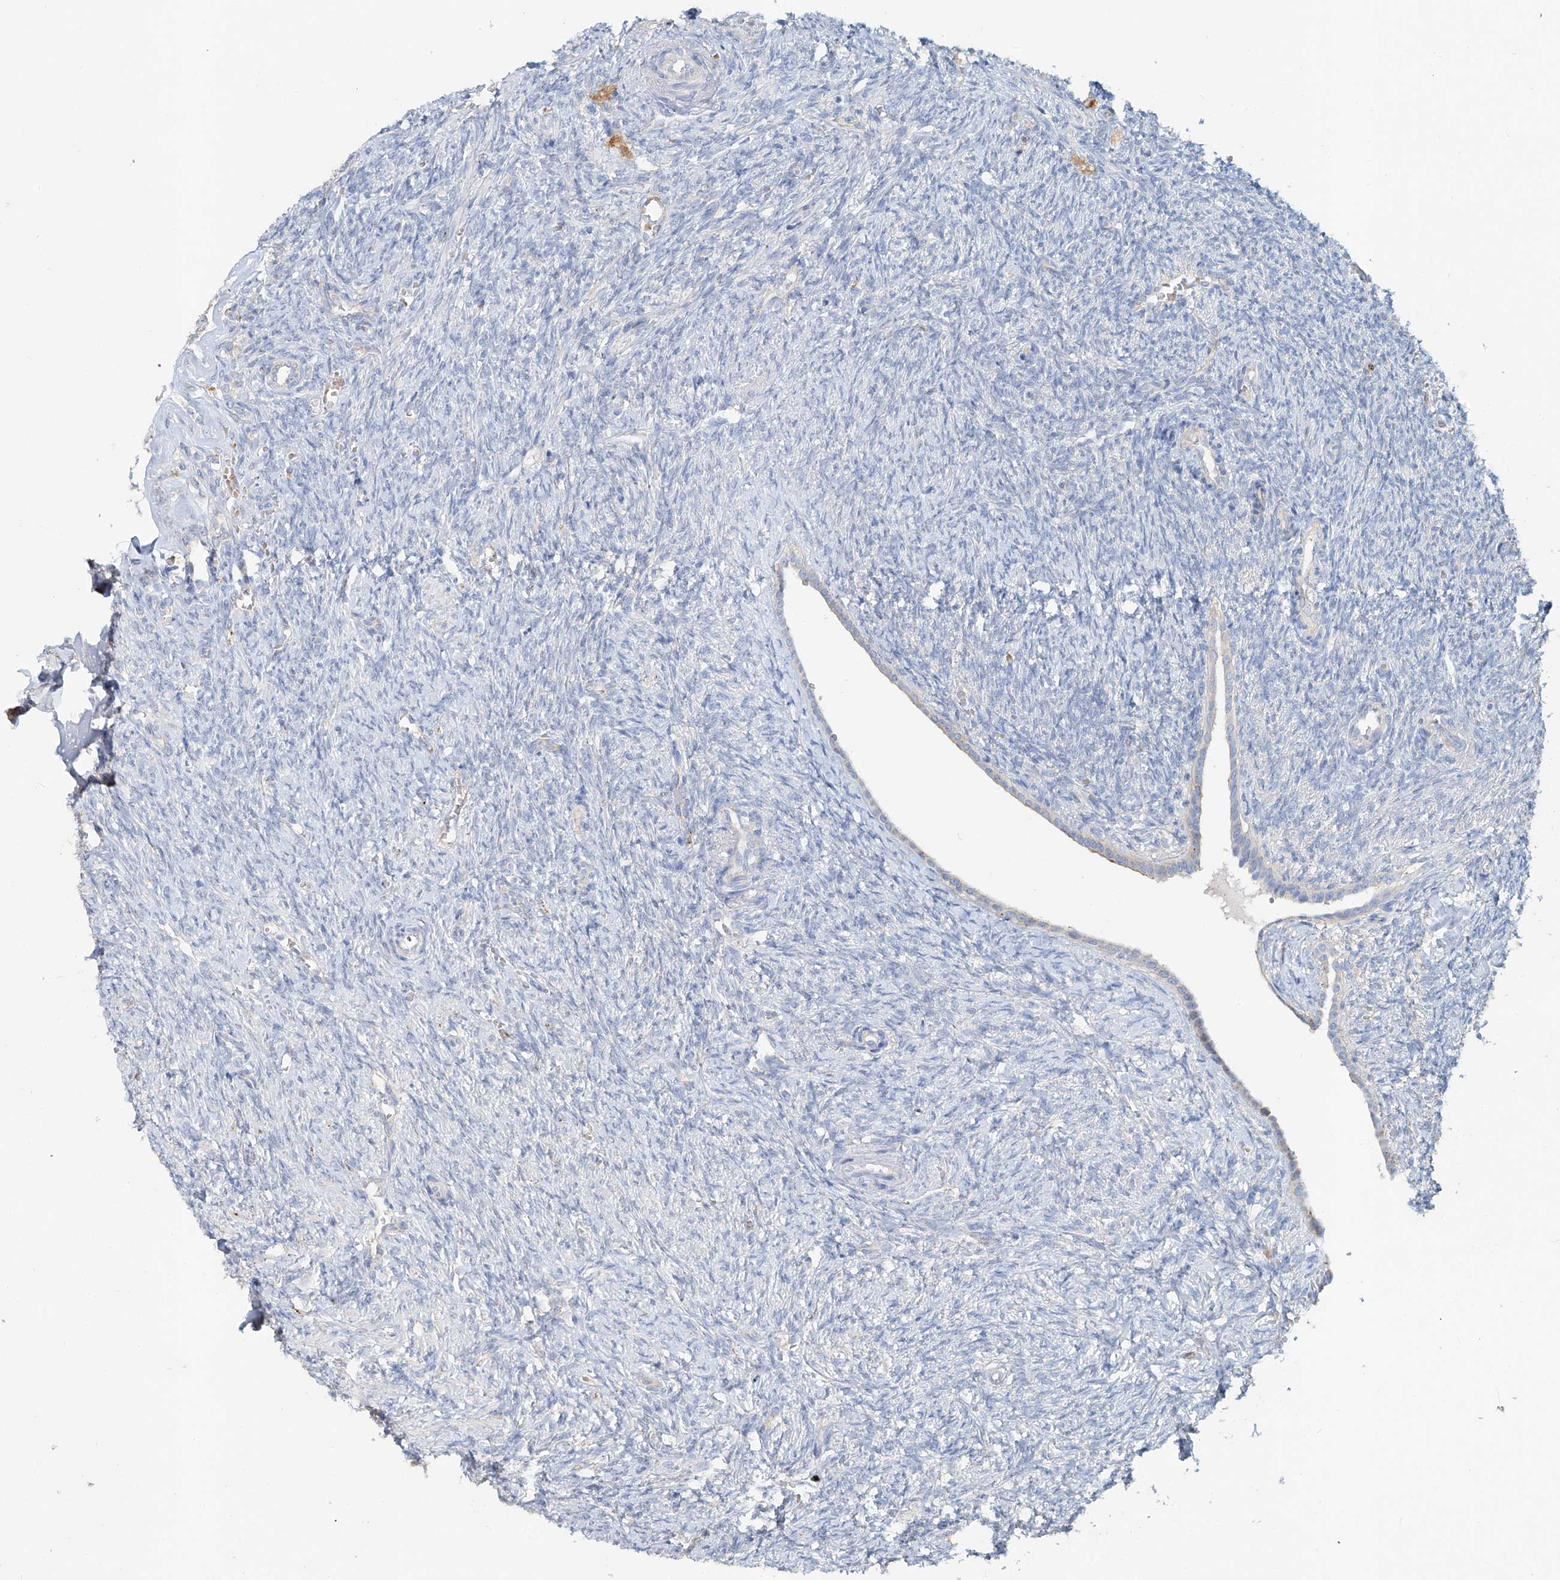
{"staining": {"intensity": "negative", "quantity": "none", "location": "none"}, "tissue": "ovary", "cell_type": "Ovarian stroma cells", "image_type": "normal", "snomed": [{"axis": "morphology", "description": "Normal tissue, NOS"}, {"axis": "topography", "description": "Ovary"}], "caption": "This is a histopathology image of immunohistochemistry (IHC) staining of unremarkable ovary, which shows no expression in ovarian stroma cells.", "gene": "TRIM47", "patient": {"sex": "female", "age": 41}}